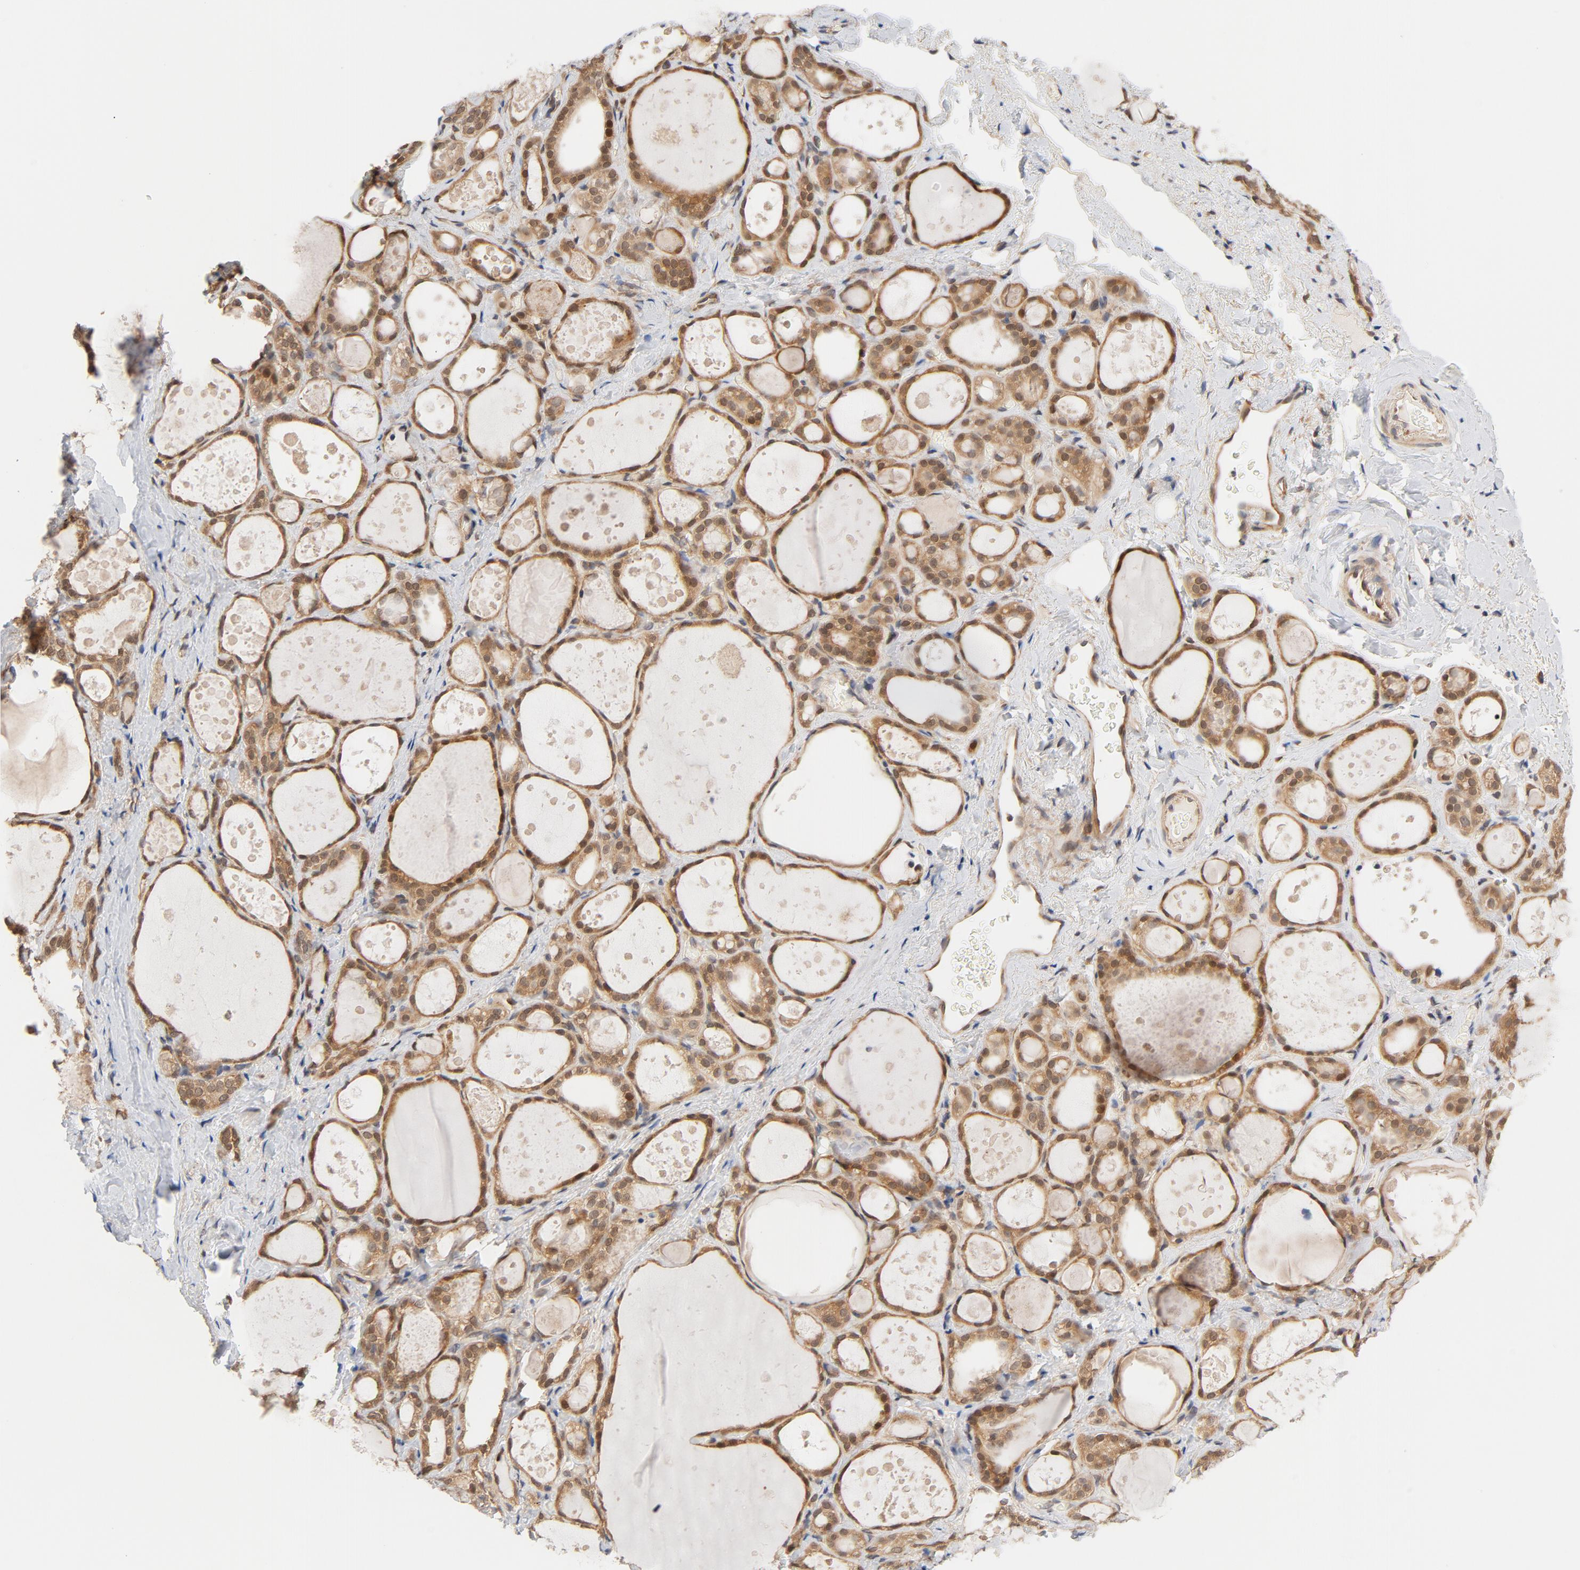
{"staining": {"intensity": "moderate", "quantity": ">75%", "location": "cytoplasmic/membranous,nuclear"}, "tissue": "thyroid gland", "cell_type": "Glandular cells", "image_type": "normal", "snomed": [{"axis": "morphology", "description": "Normal tissue, NOS"}, {"axis": "topography", "description": "Thyroid gland"}], "caption": "The histopathology image demonstrates a brown stain indicating the presence of a protein in the cytoplasmic/membranous,nuclear of glandular cells in thyroid gland.", "gene": "EIF4E", "patient": {"sex": "female", "age": 75}}